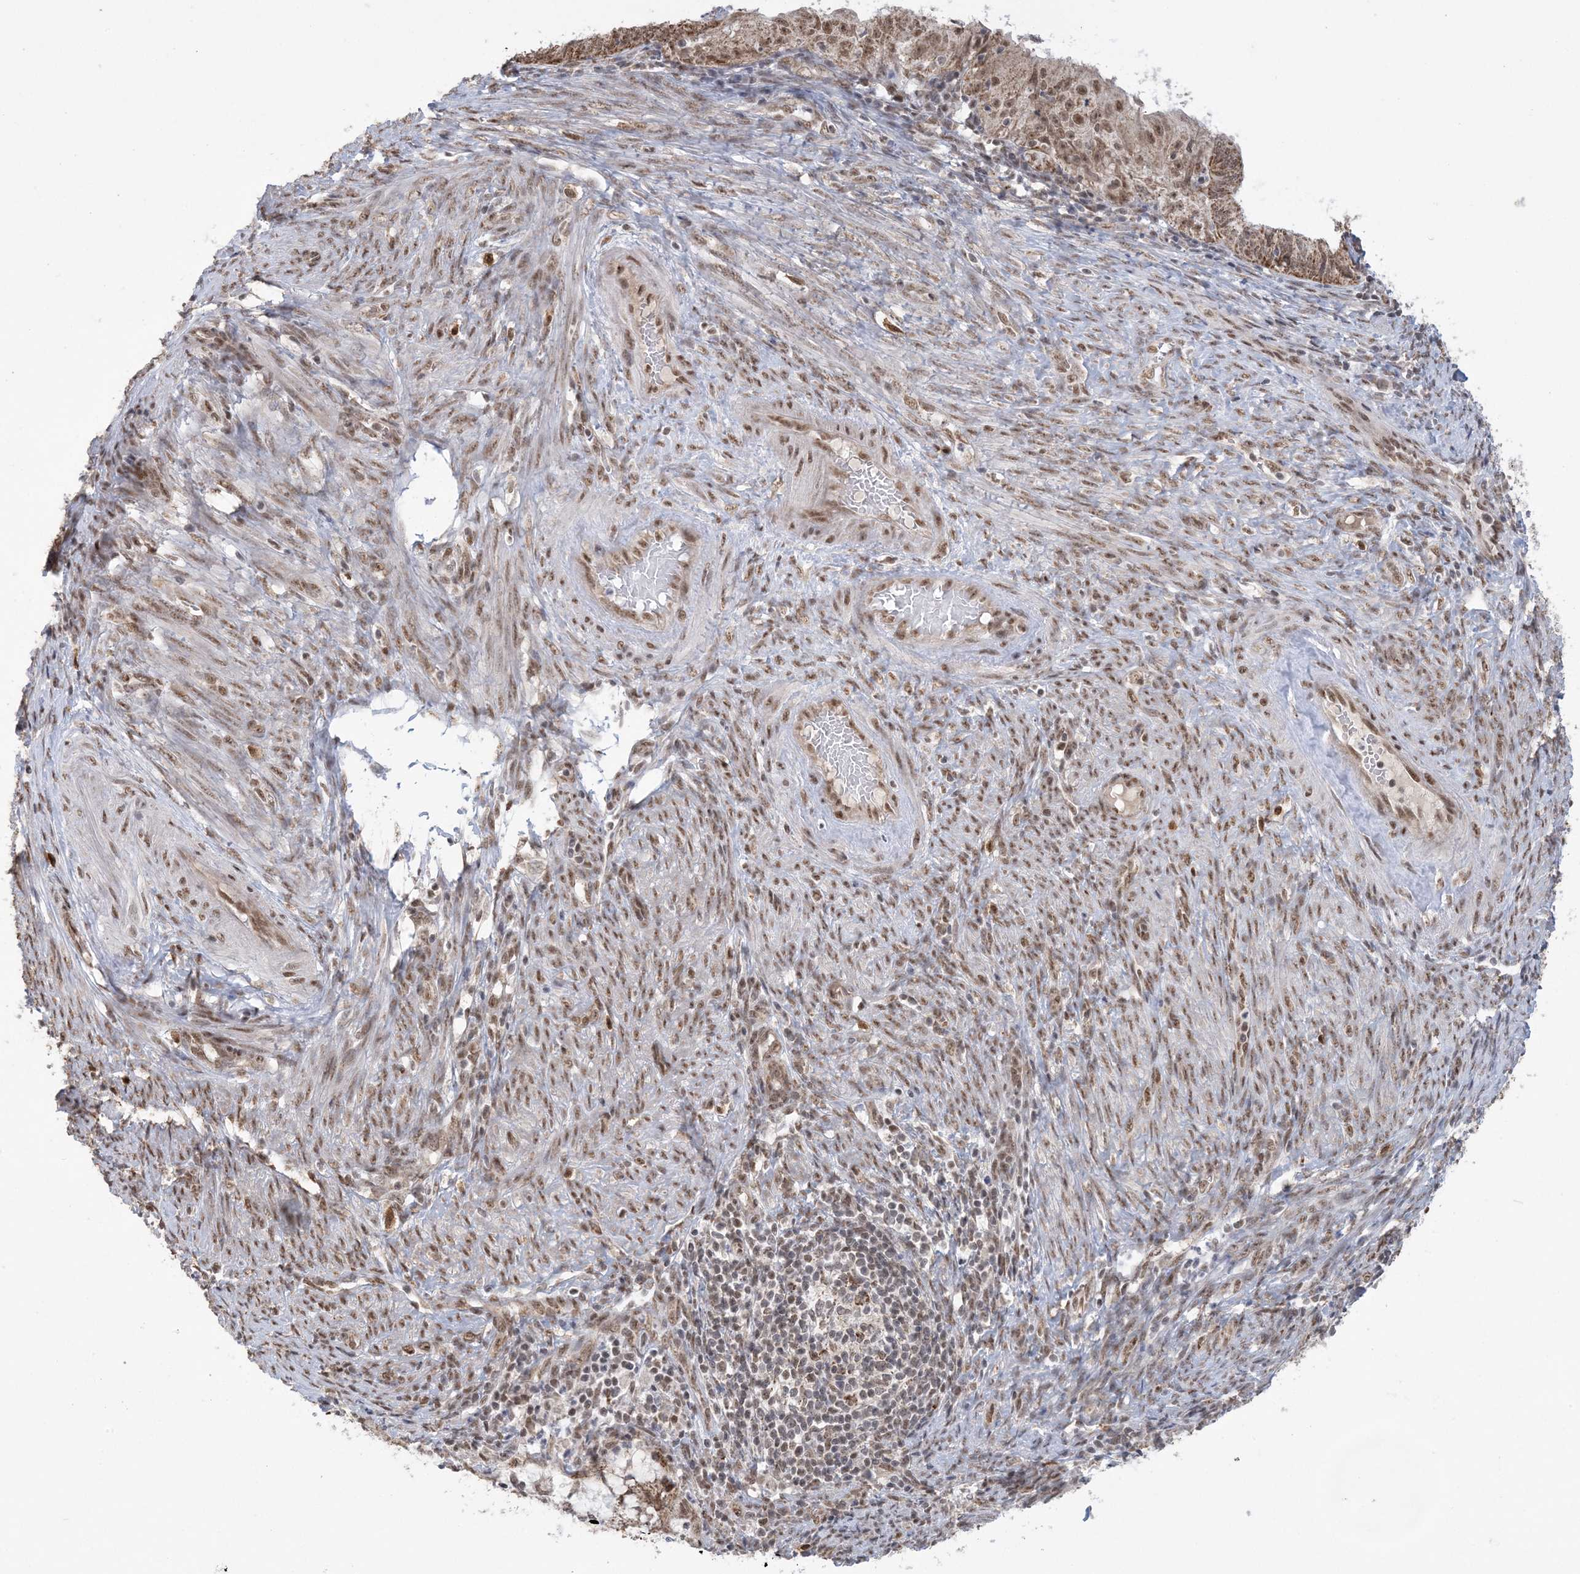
{"staining": {"intensity": "moderate", "quantity": ">75%", "location": "cytoplasmic/membranous,nuclear"}, "tissue": "endometrial cancer", "cell_type": "Tumor cells", "image_type": "cancer", "snomed": [{"axis": "morphology", "description": "Adenocarcinoma, NOS"}, {"axis": "topography", "description": "Endometrium"}], "caption": "The micrograph displays immunohistochemical staining of endometrial cancer. There is moderate cytoplasmic/membranous and nuclear expression is present in about >75% of tumor cells. (Brightfield microscopy of DAB IHC at high magnification).", "gene": "TRMT10C", "patient": {"sex": "female", "age": 51}}